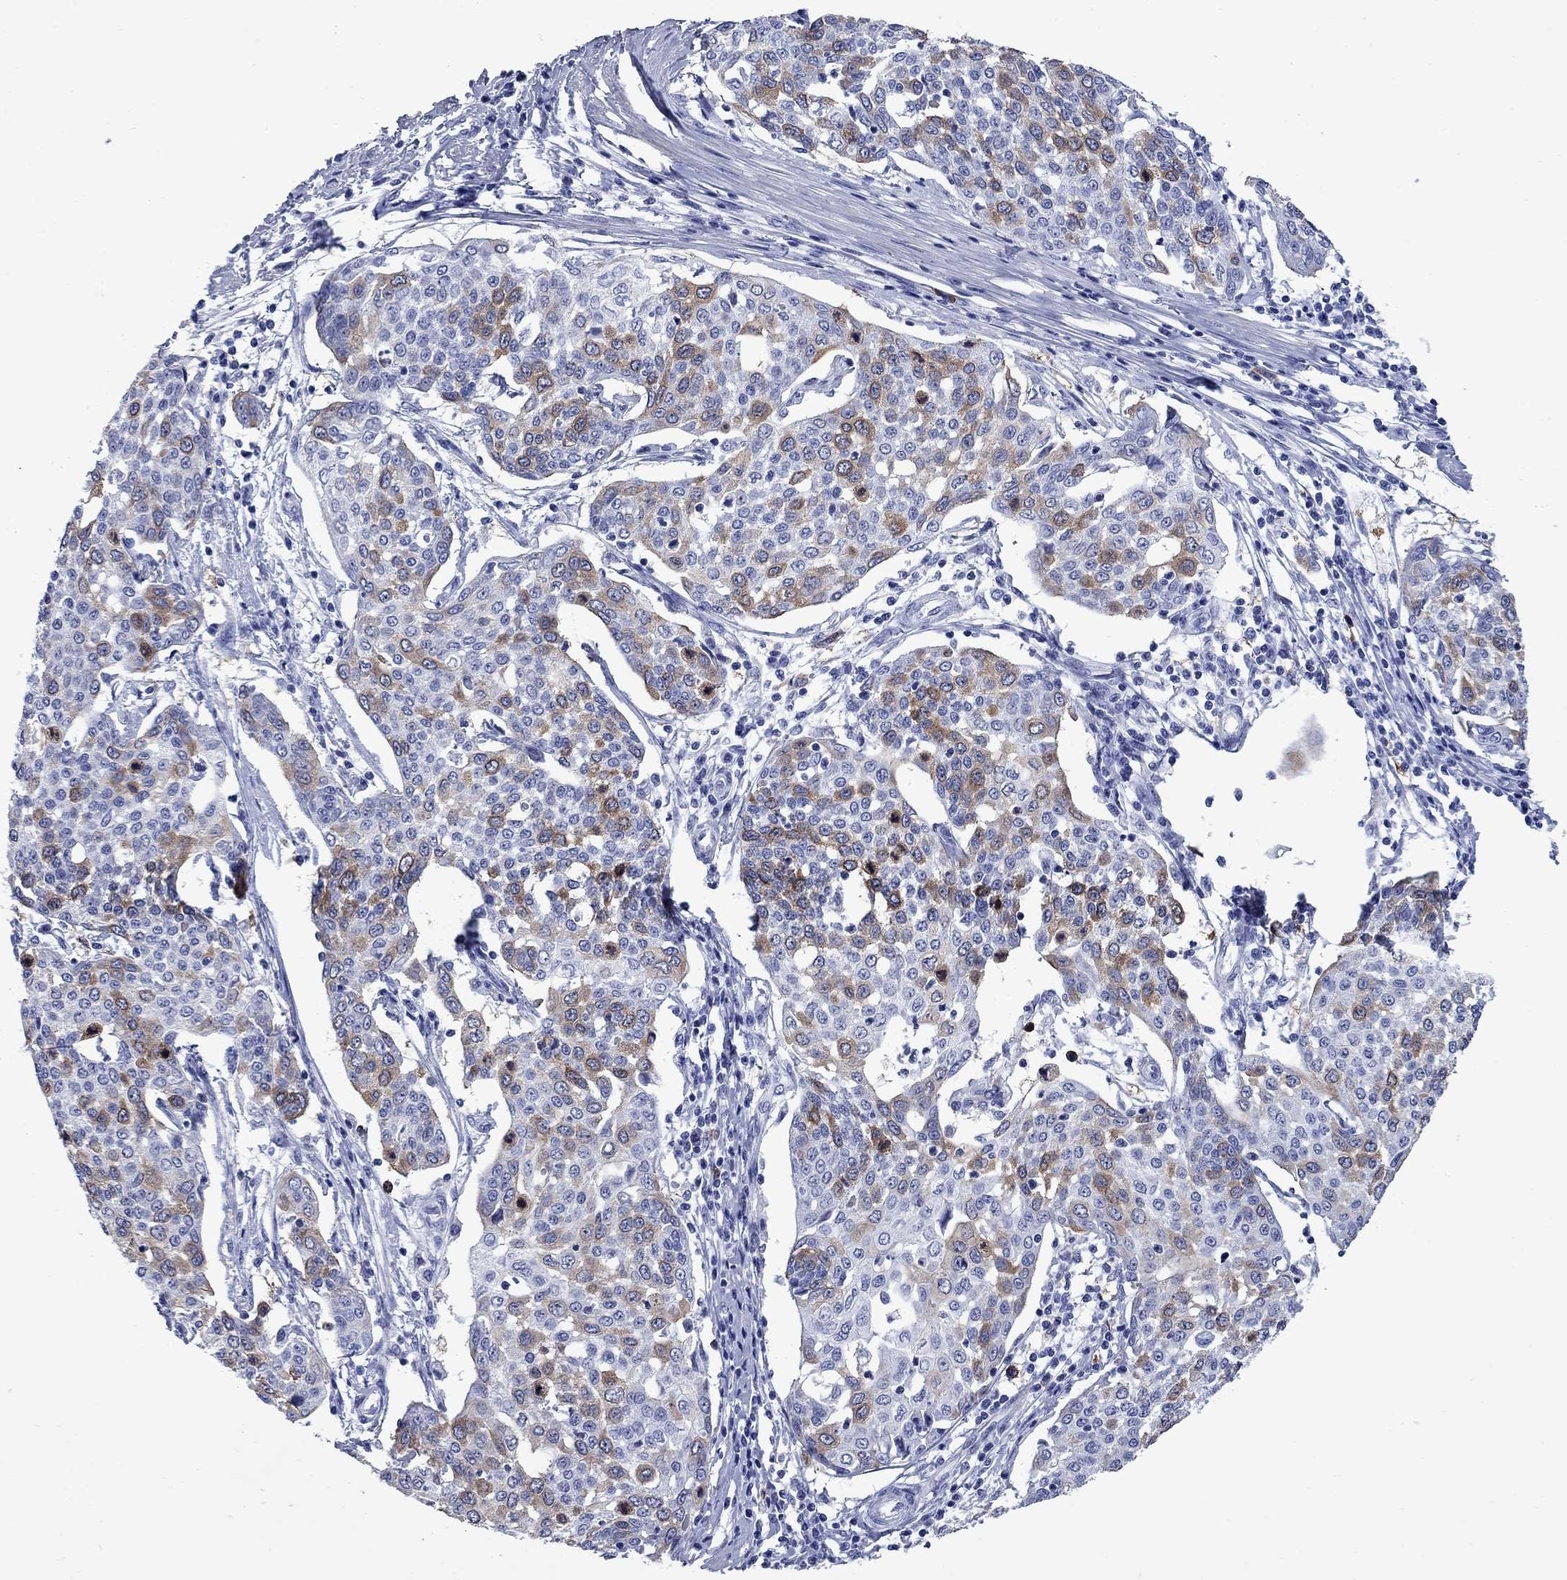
{"staining": {"intensity": "moderate", "quantity": "25%-75%", "location": "cytoplasmic/membranous"}, "tissue": "cervical cancer", "cell_type": "Tumor cells", "image_type": "cancer", "snomed": [{"axis": "morphology", "description": "Squamous cell carcinoma, NOS"}, {"axis": "topography", "description": "Cervix"}], "caption": "Immunohistochemistry (IHC) of human squamous cell carcinoma (cervical) demonstrates medium levels of moderate cytoplasmic/membranous positivity in approximately 25%-75% of tumor cells.", "gene": "TACC3", "patient": {"sex": "female", "age": 34}}